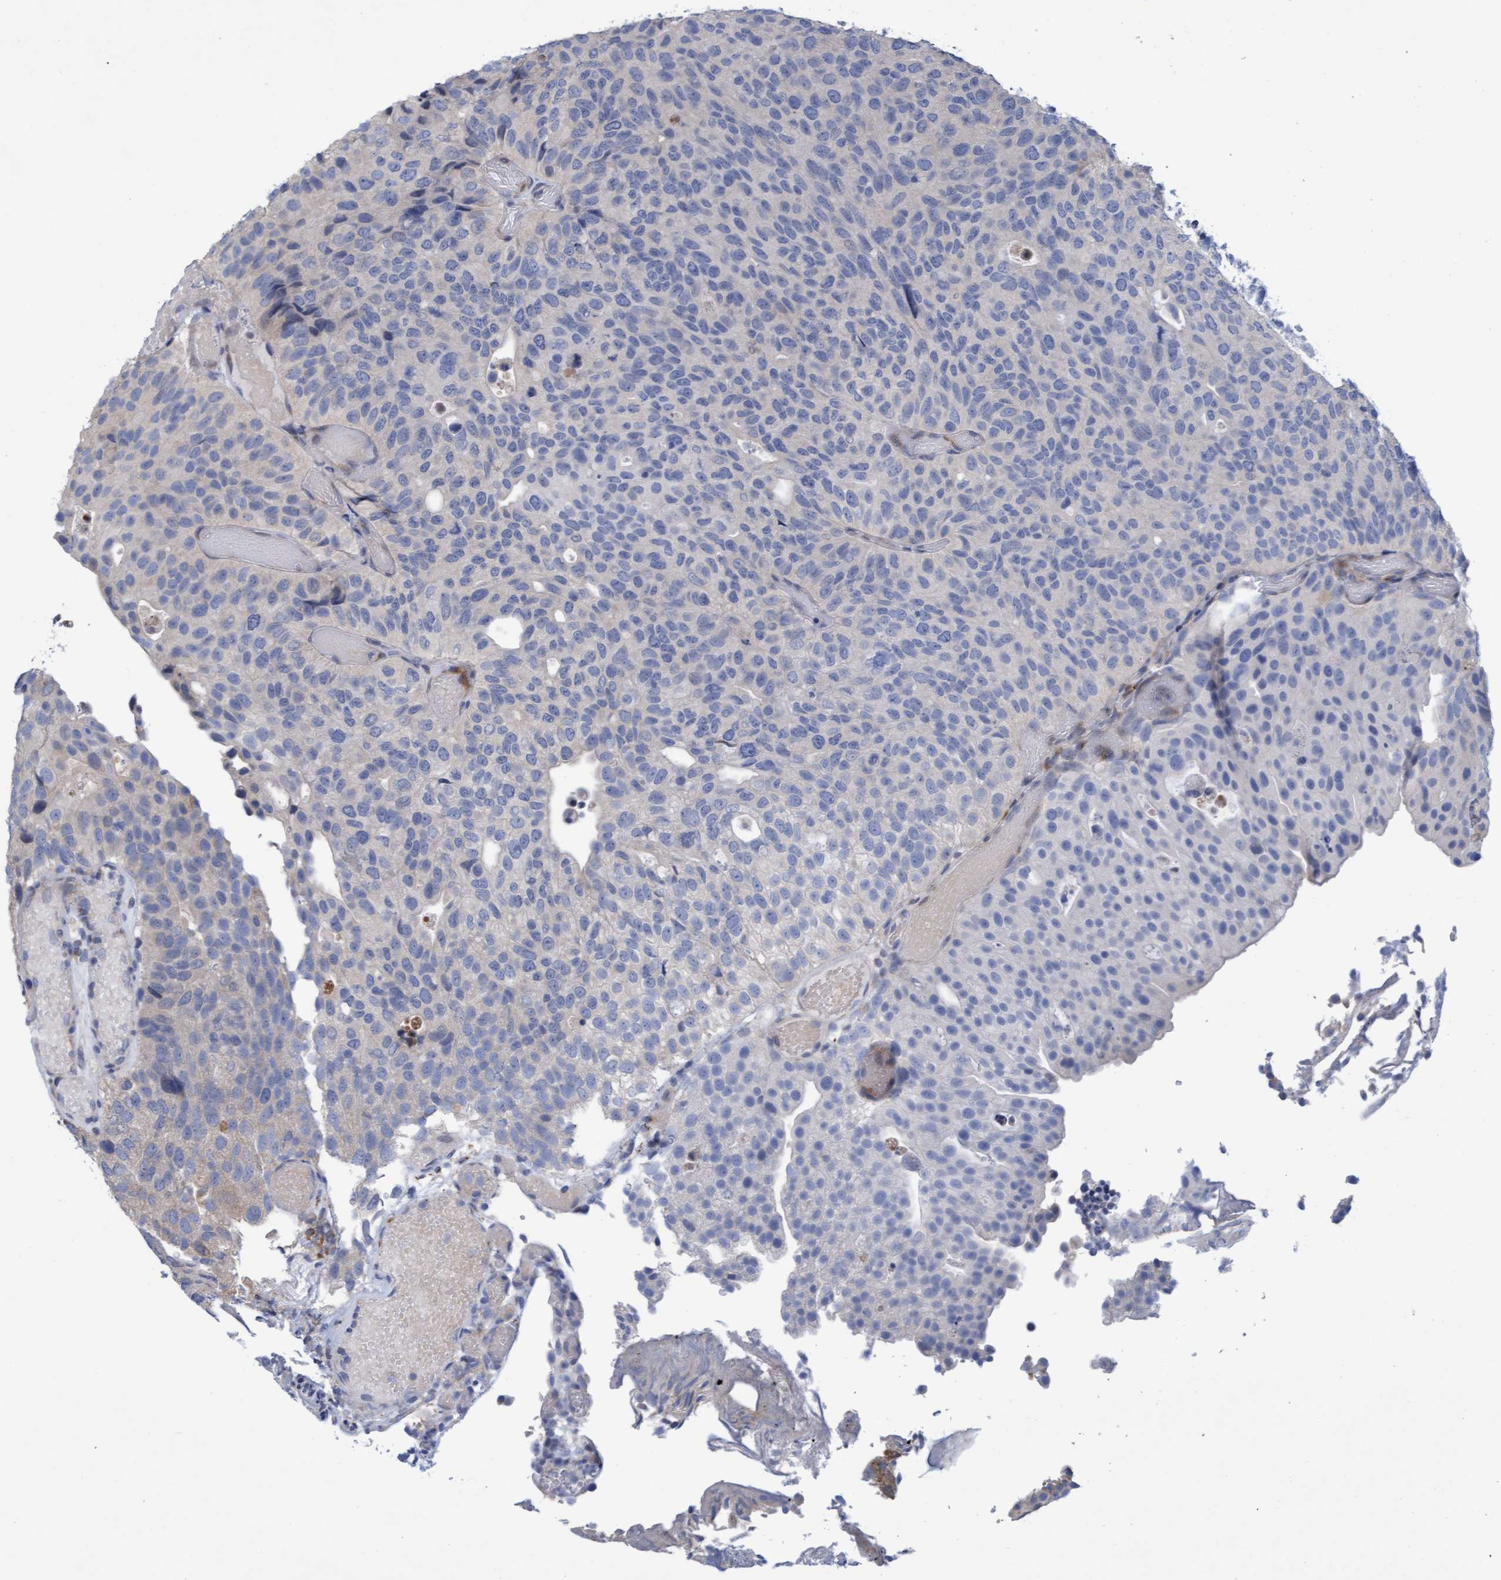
{"staining": {"intensity": "negative", "quantity": "none", "location": "none"}, "tissue": "urothelial cancer", "cell_type": "Tumor cells", "image_type": "cancer", "snomed": [{"axis": "morphology", "description": "Urothelial carcinoma, Low grade"}, {"axis": "topography", "description": "Urinary bladder"}], "caption": "This image is of low-grade urothelial carcinoma stained with immunohistochemistry (IHC) to label a protein in brown with the nuclei are counter-stained blue. There is no staining in tumor cells.", "gene": "SLC28A3", "patient": {"sex": "male", "age": 78}}